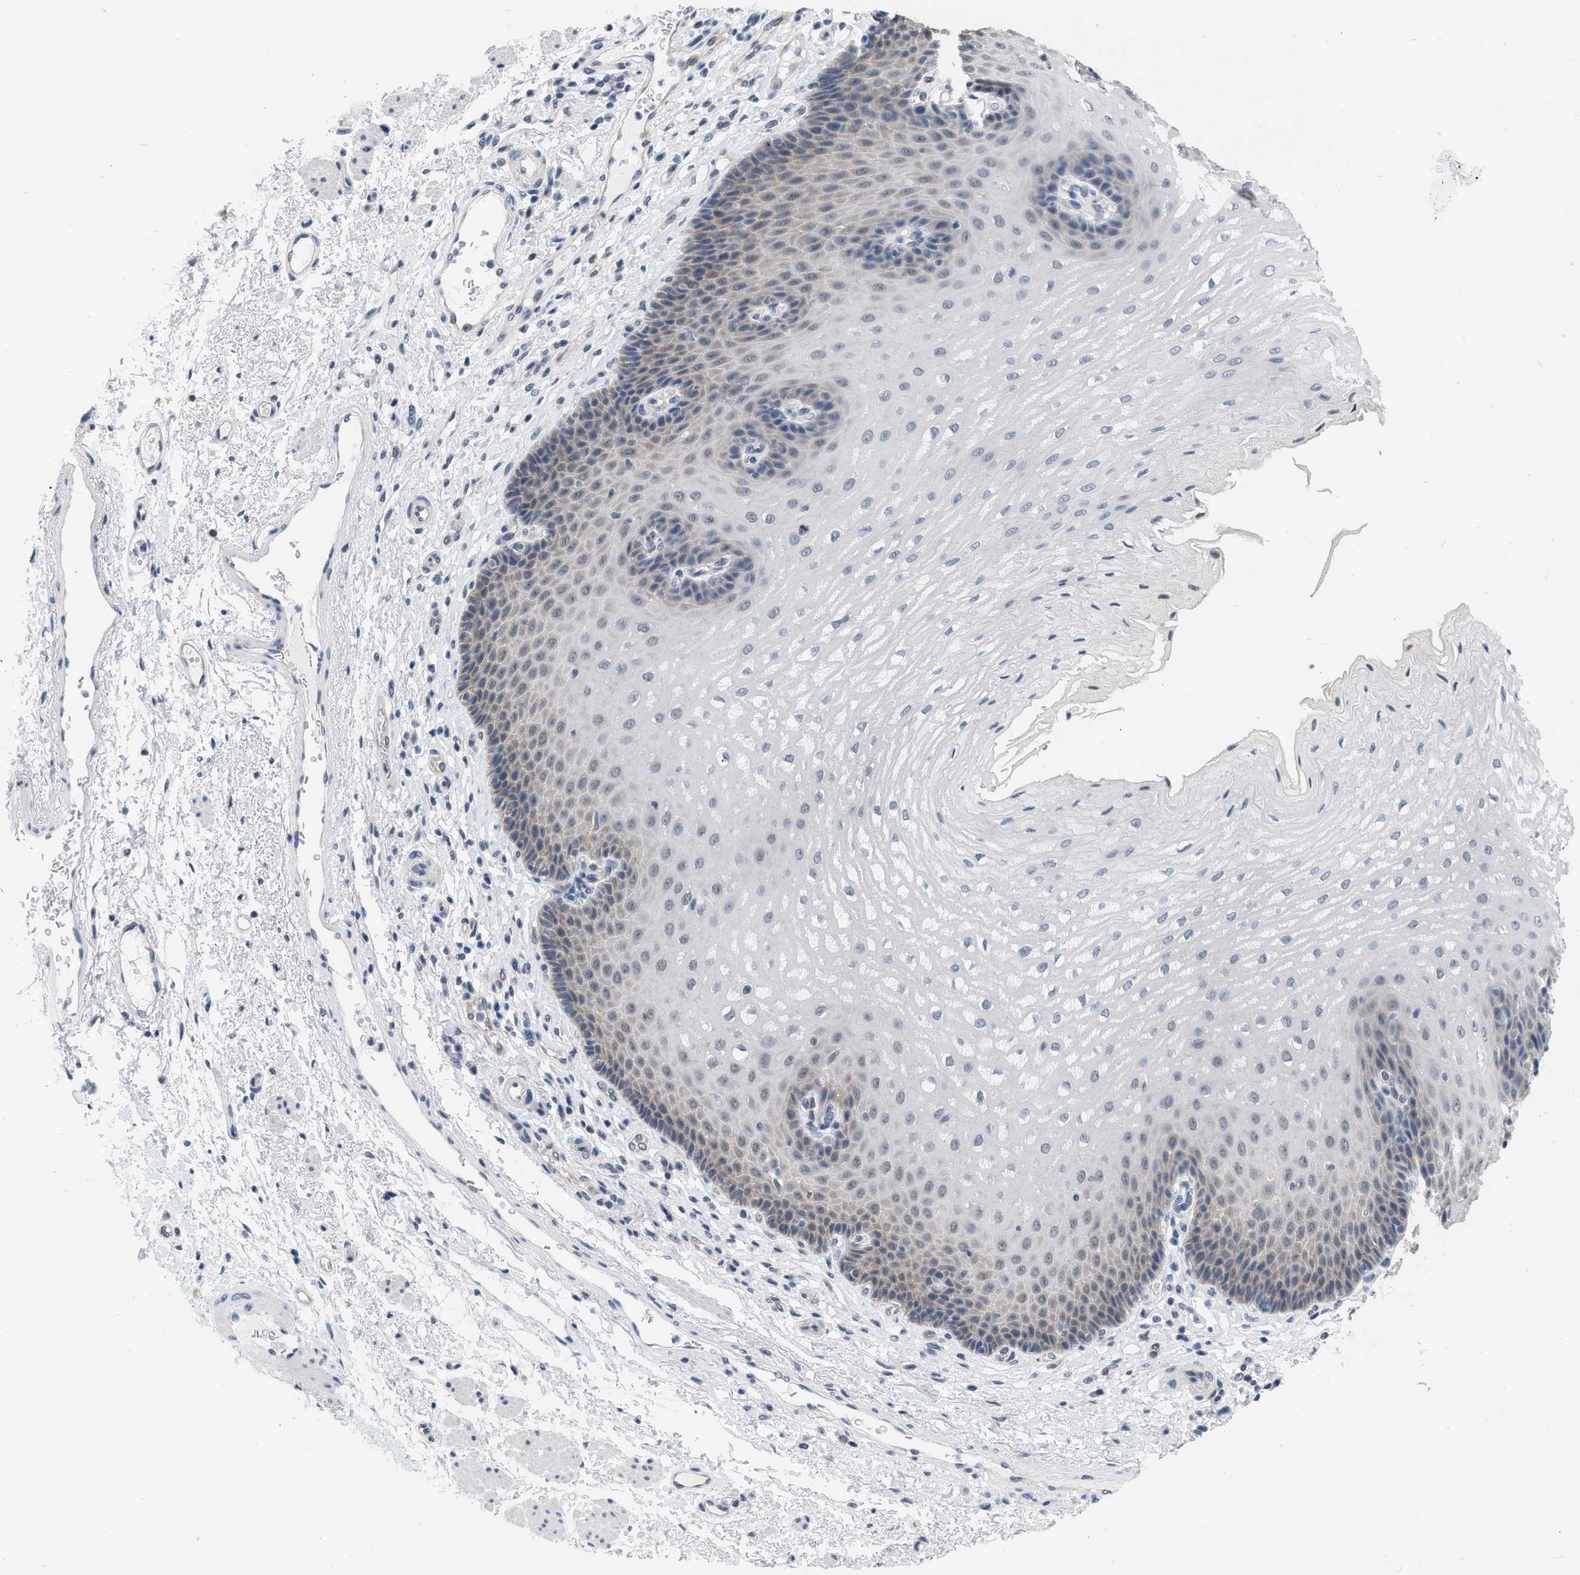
{"staining": {"intensity": "weak", "quantity": "25%-75%", "location": "cytoplasmic/membranous"}, "tissue": "esophagus", "cell_type": "Squamous epithelial cells", "image_type": "normal", "snomed": [{"axis": "morphology", "description": "Normal tissue, NOS"}, {"axis": "topography", "description": "Esophagus"}], "caption": "Squamous epithelial cells exhibit low levels of weak cytoplasmic/membranous expression in about 25%-75% of cells in benign human esophagus.", "gene": "RUVBL1", "patient": {"sex": "male", "age": 54}}